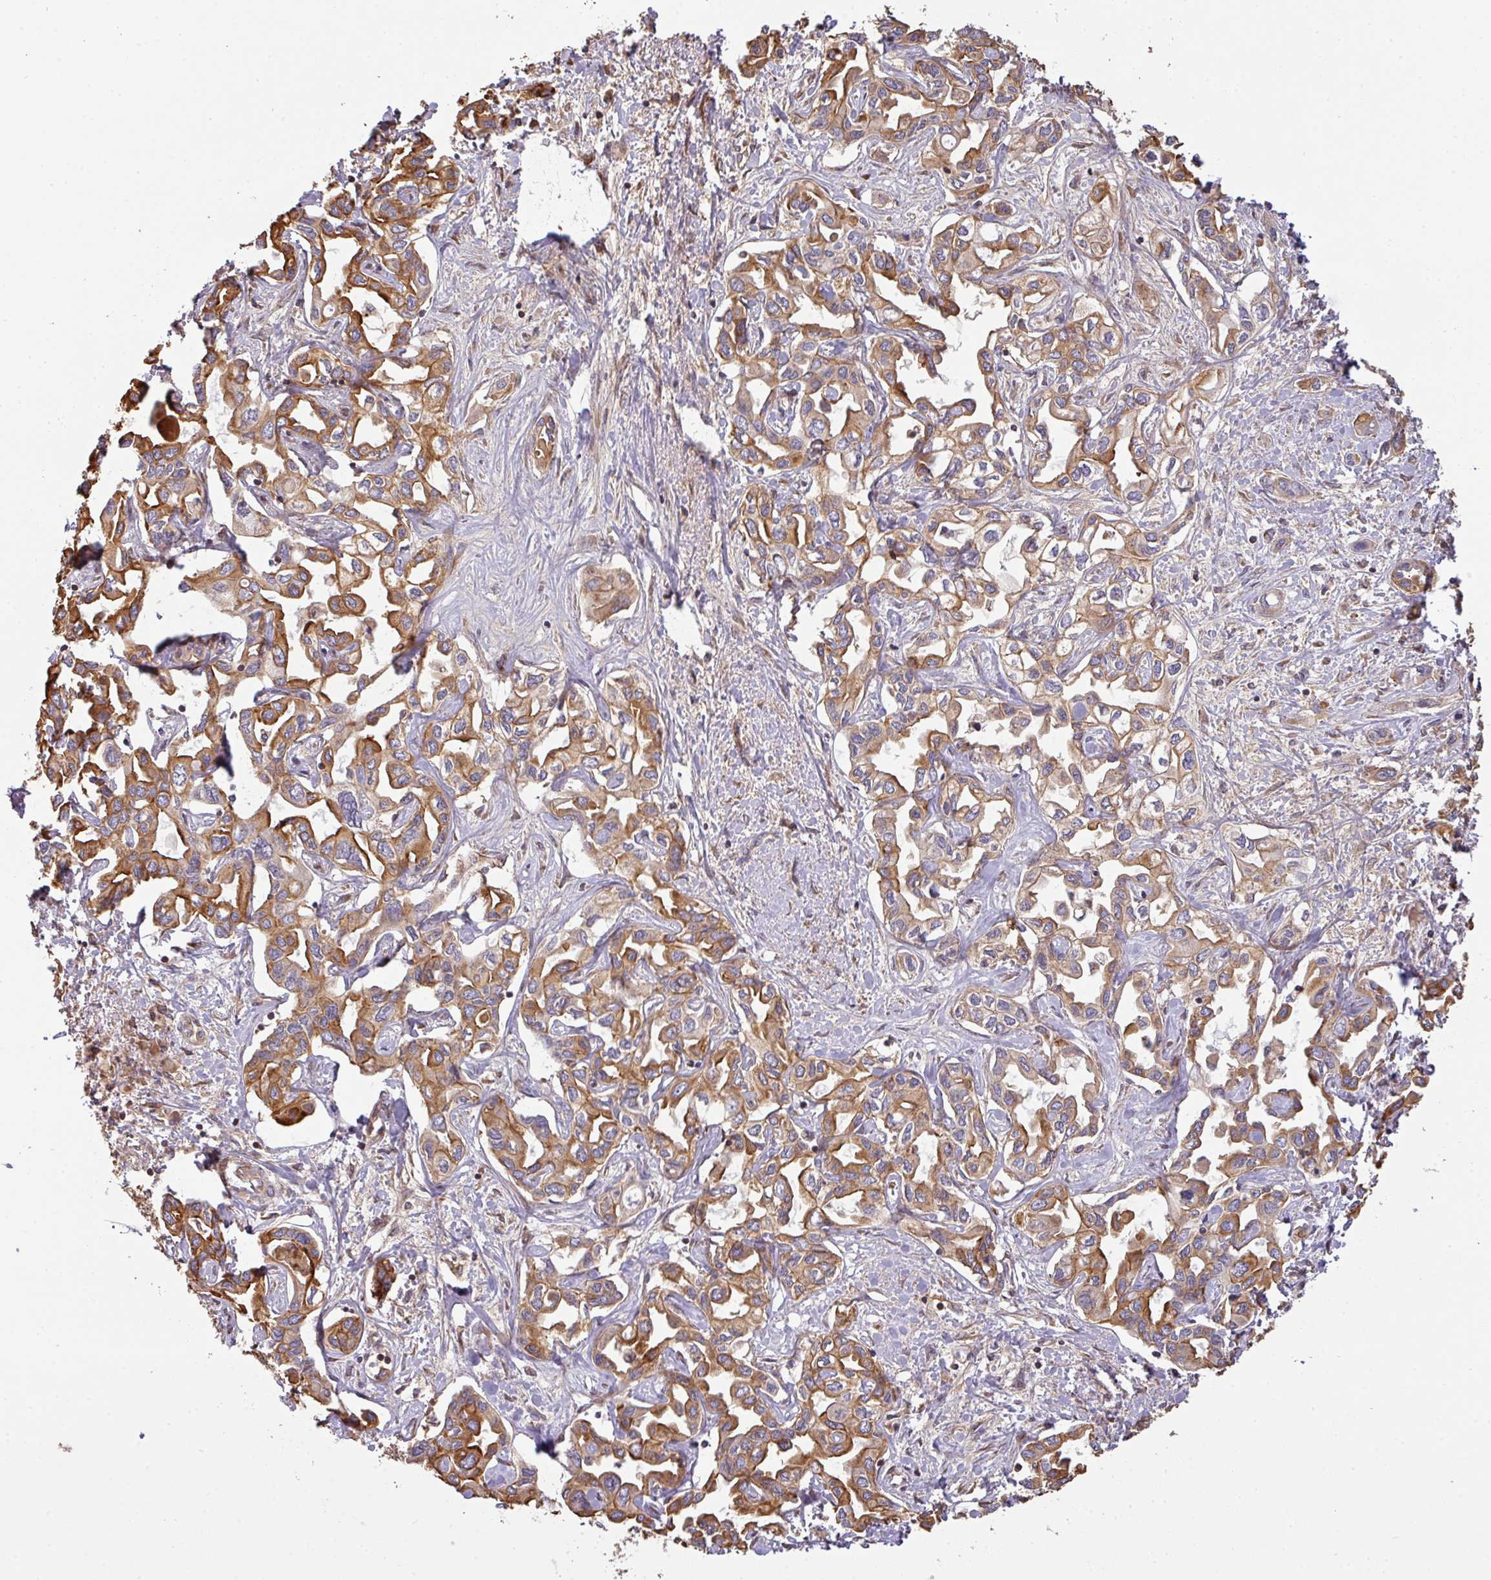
{"staining": {"intensity": "moderate", "quantity": ">75%", "location": "cytoplasmic/membranous"}, "tissue": "liver cancer", "cell_type": "Tumor cells", "image_type": "cancer", "snomed": [{"axis": "morphology", "description": "Cholangiocarcinoma"}, {"axis": "topography", "description": "Liver"}], "caption": "Liver cancer stained for a protein exhibits moderate cytoplasmic/membranous positivity in tumor cells.", "gene": "VENTX", "patient": {"sex": "female", "age": 64}}